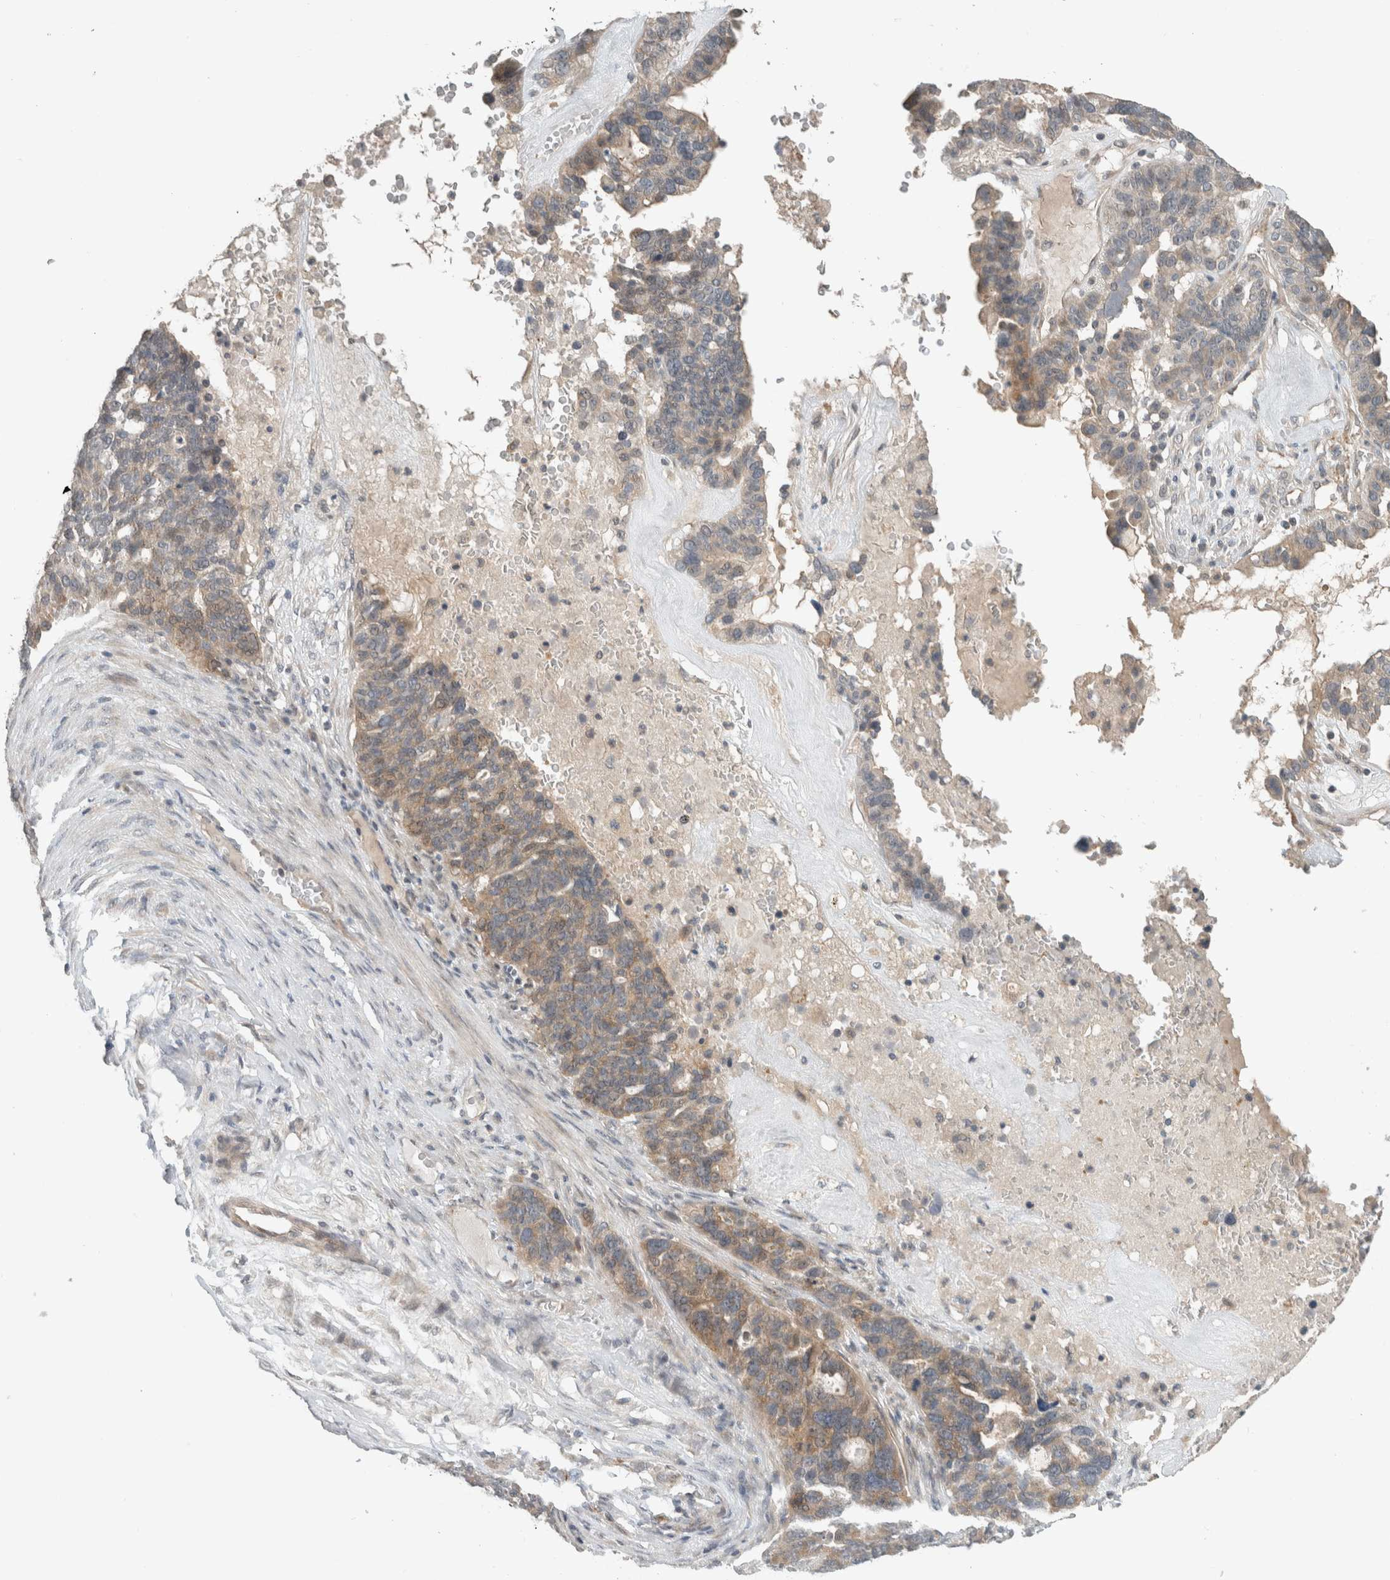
{"staining": {"intensity": "weak", "quantity": "25%-75%", "location": "cytoplasmic/membranous"}, "tissue": "ovarian cancer", "cell_type": "Tumor cells", "image_type": "cancer", "snomed": [{"axis": "morphology", "description": "Cystadenocarcinoma, serous, NOS"}, {"axis": "topography", "description": "Ovary"}], "caption": "Ovarian cancer stained for a protein reveals weak cytoplasmic/membranous positivity in tumor cells. The protein of interest is stained brown, and the nuclei are stained in blue (DAB IHC with brightfield microscopy, high magnification).", "gene": "ERCC6L2", "patient": {"sex": "female", "age": 59}}